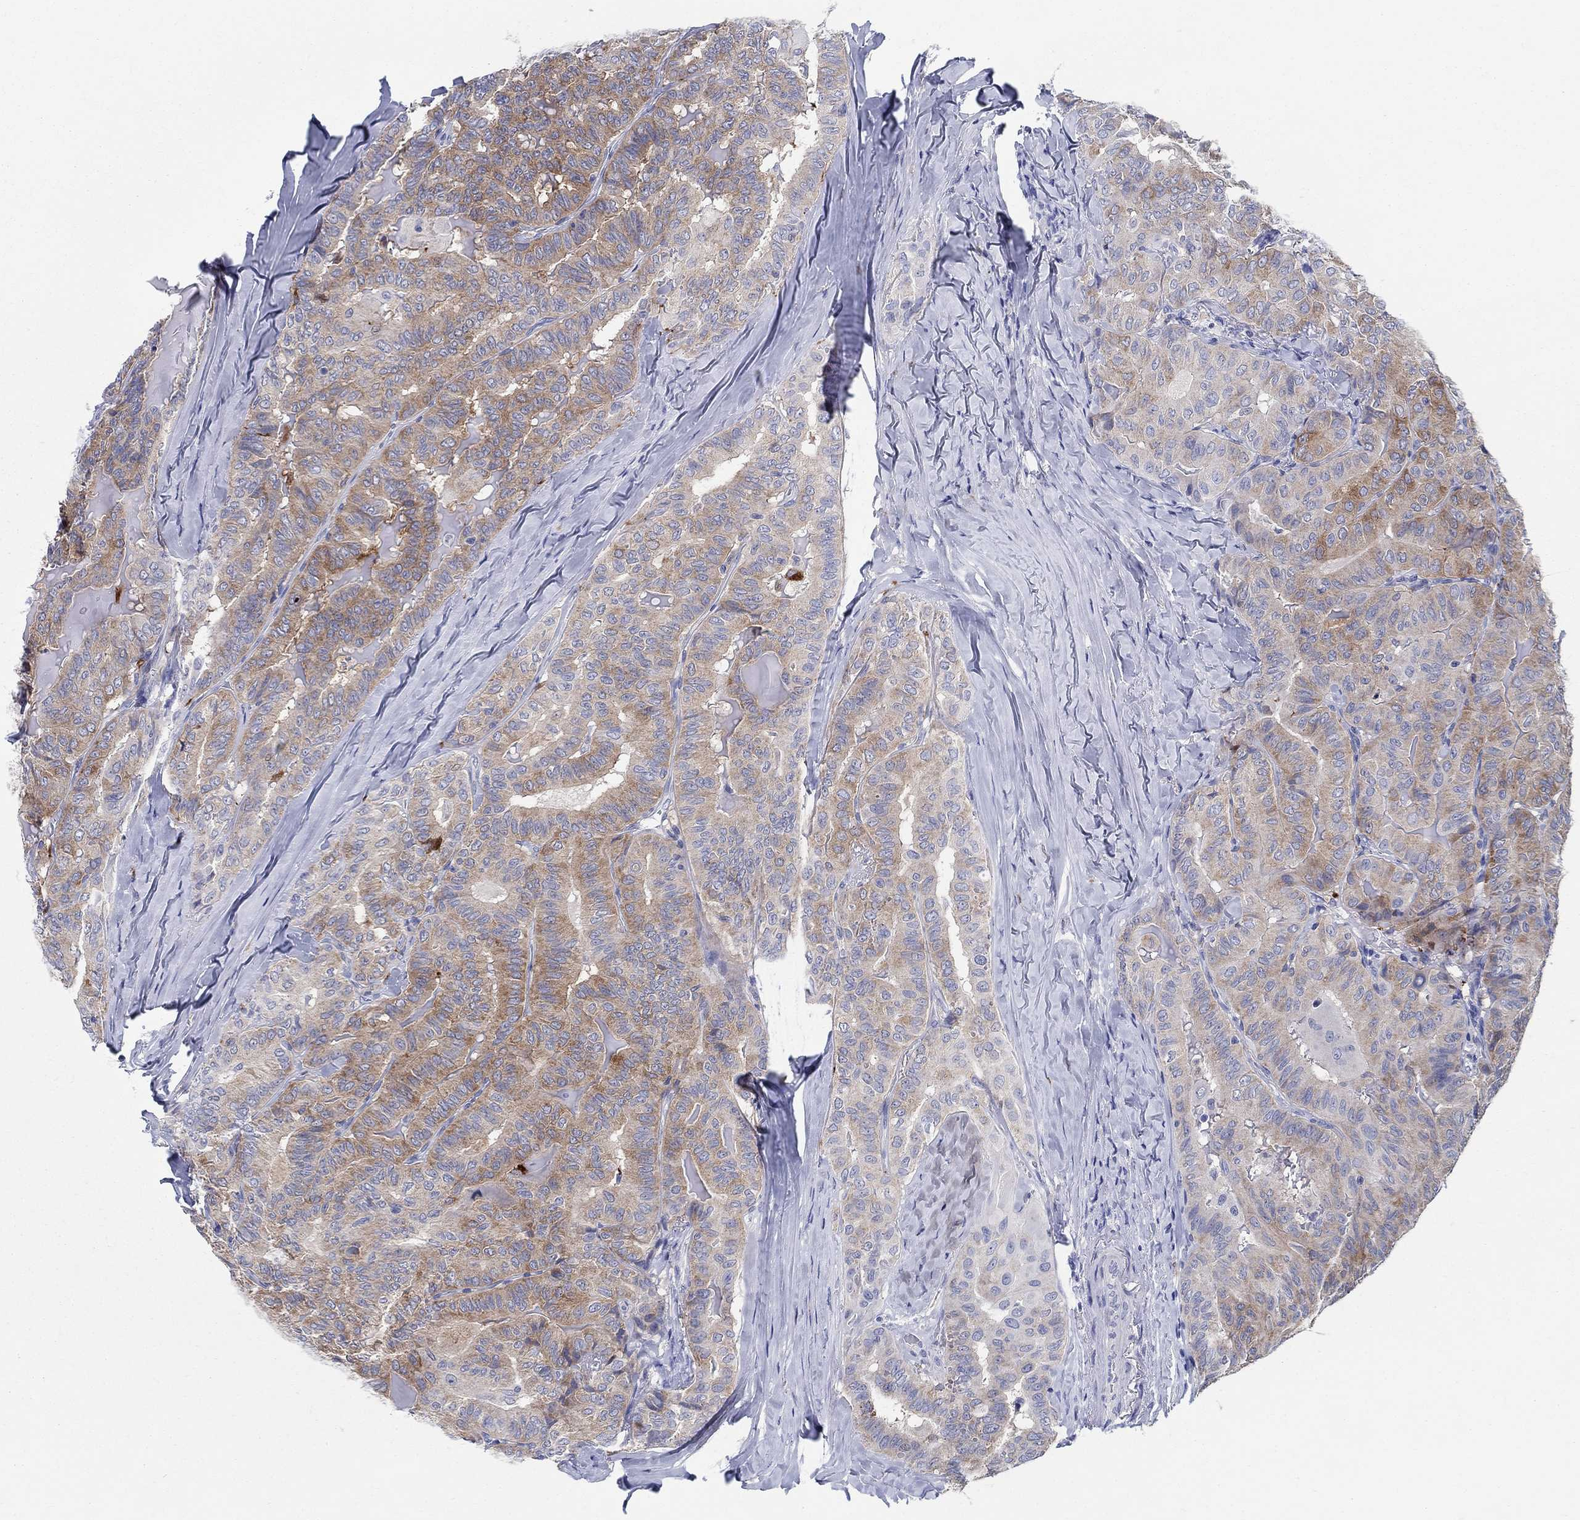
{"staining": {"intensity": "moderate", "quantity": "<25%", "location": "cytoplasmic/membranous"}, "tissue": "thyroid cancer", "cell_type": "Tumor cells", "image_type": "cancer", "snomed": [{"axis": "morphology", "description": "Papillary adenocarcinoma, NOS"}, {"axis": "topography", "description": "Thyroid gland"}], "caption": "Human thyroid cancer (papillary adenocarcinoma) stained with a protein marker demonstrates moderate staining in tumor cells.", "gene": "RAP1GAP", "patient": {"sex": "female", "age": 68}}